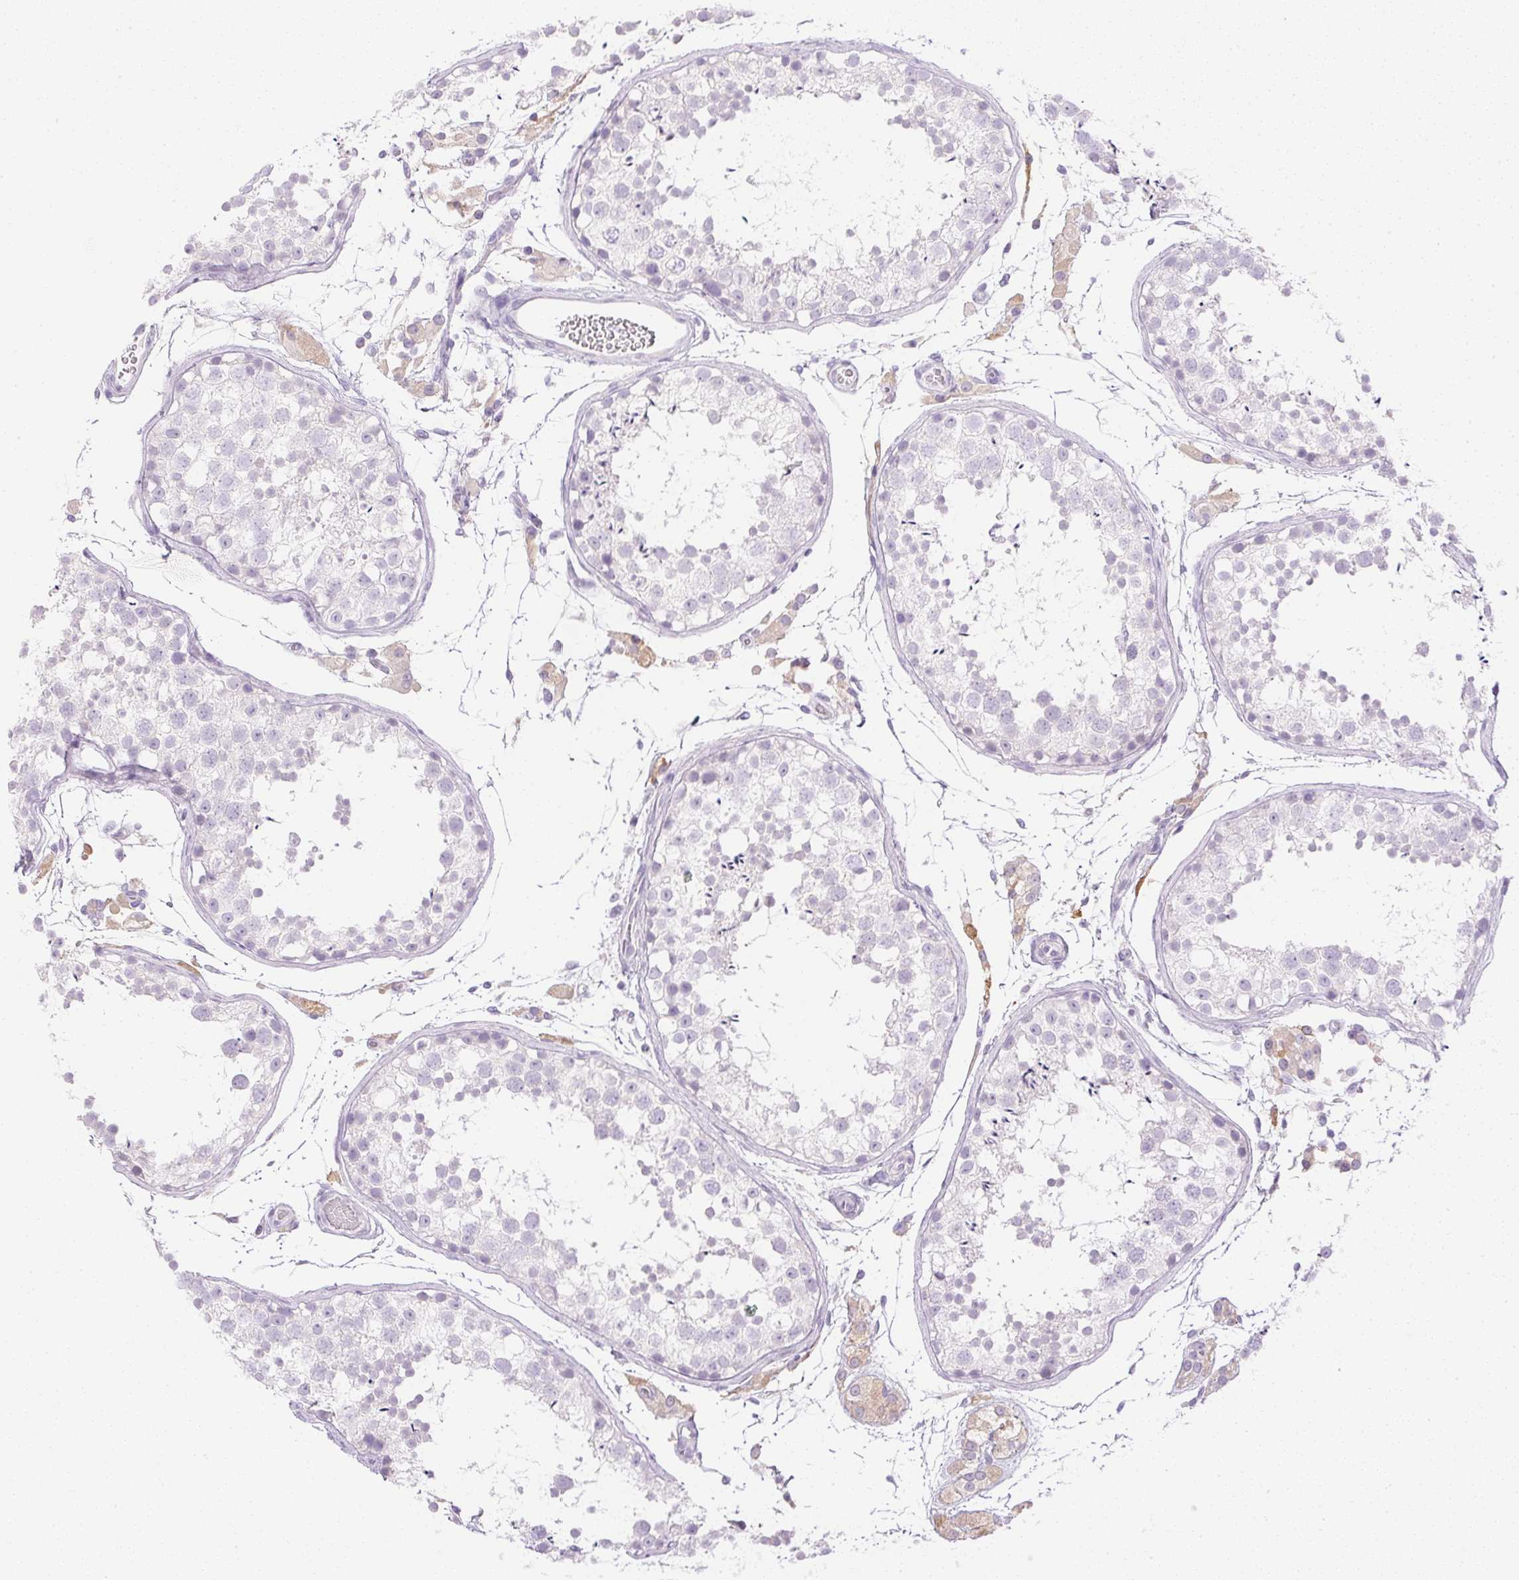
{"staining": {"intensity": "negative", "quantity": "none", "location": "none"}, "tissue": "testis", "cell_type": "Cells in seminiferous ducts", "image_type": "normal", "snomed": [{"axis": "morphology", "description": "Normal tissue, NOS"}, {"axis": "topography", "description": "Testis"}], "caption": "A high-resolution micrograph shows immunohistochemistry staining of normal testis, which displays no significant staining in cells in seminiferous ducts. (DAB (3,3'-diaminobenzidine) IHC, high magnification).", "gene": "CTRL", "patient": {"sex": "male", "age": 29}}